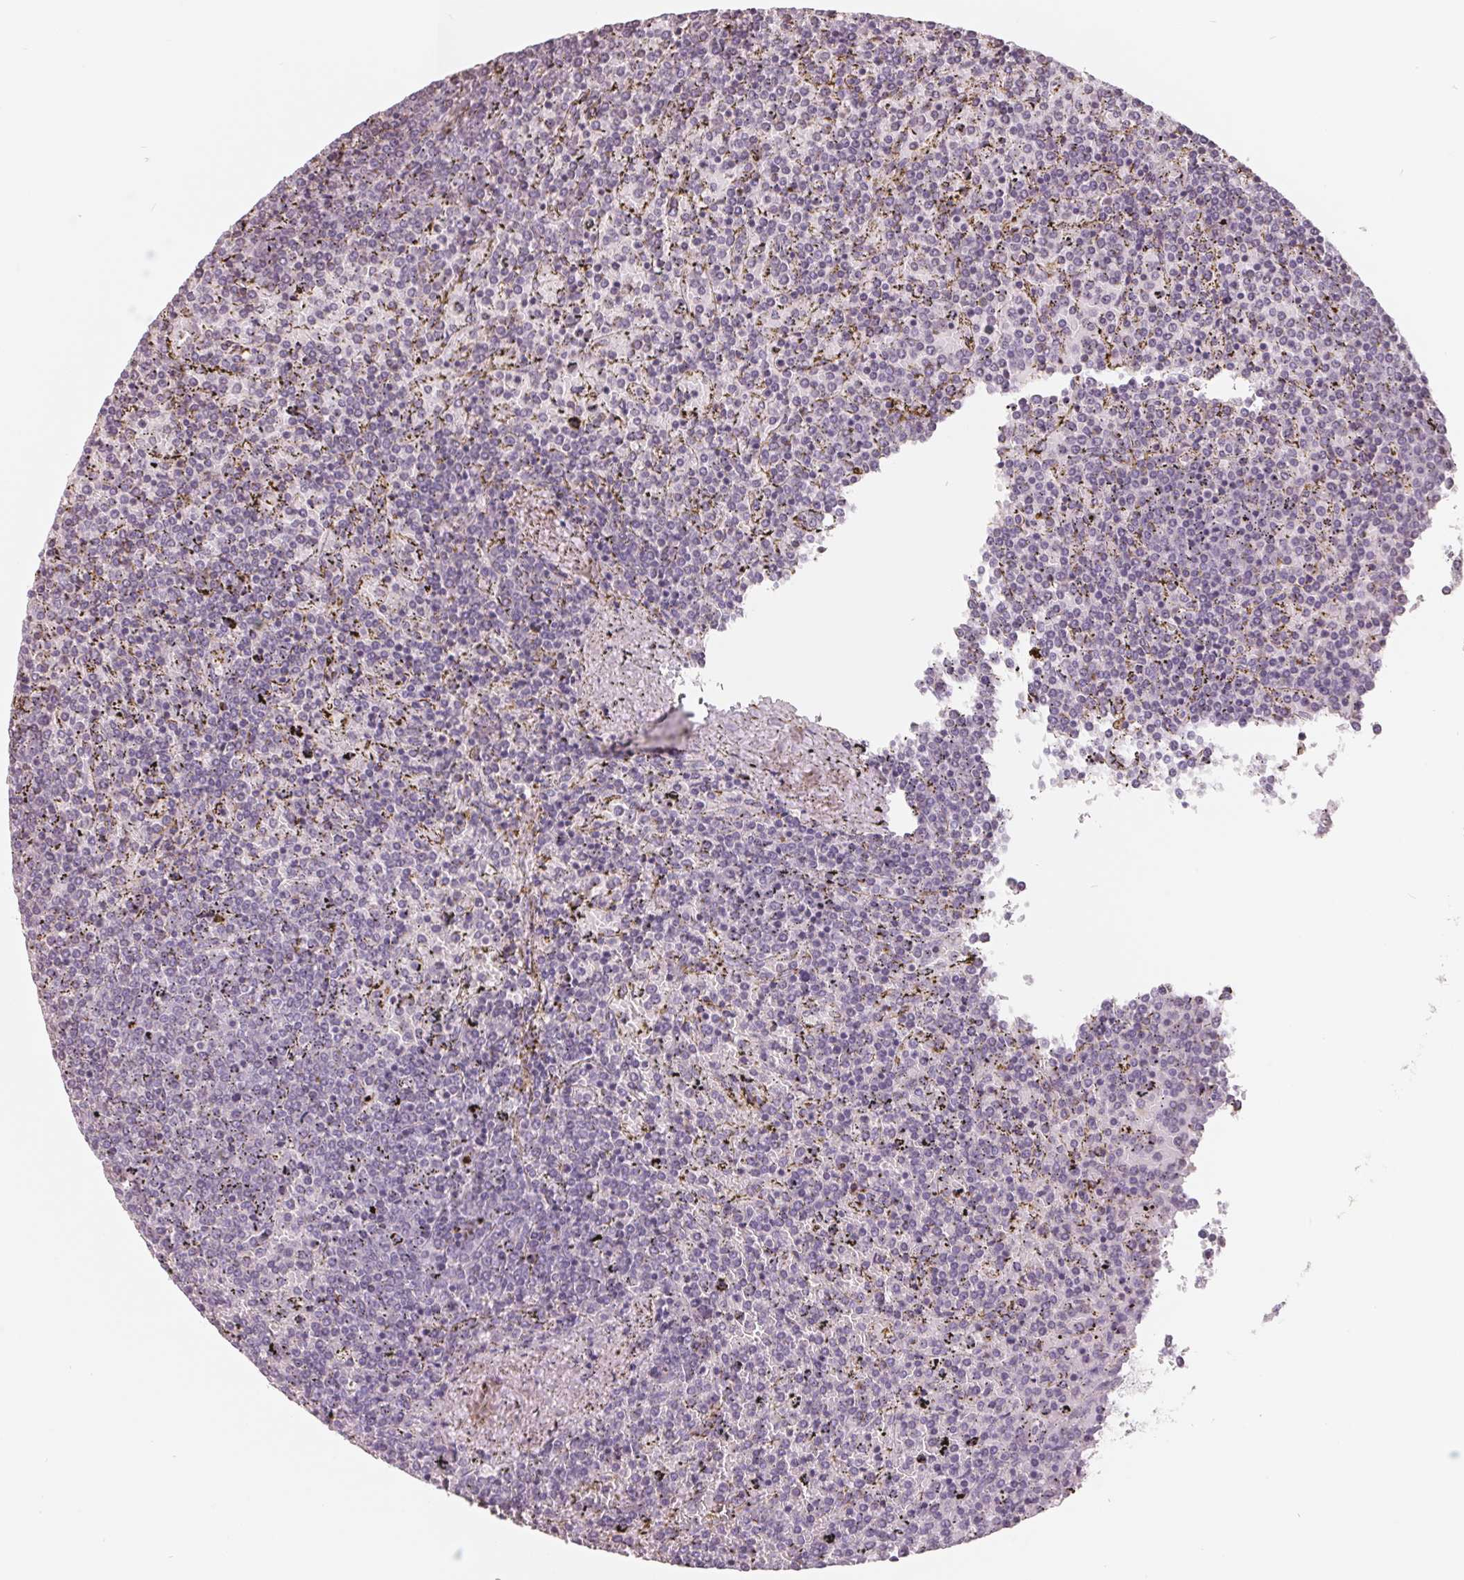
{"staining": {"intensity": "negative", "quantity": "none", "location": "none"}, "tissue": "lymphoma", "cell_type": "Tumor cells", "image_type": "cancer", "snomed": [{"axis": "morphology", "description": "Malignant lymphoma, non-Hodgkin's type, Low grade"}, {"axis": "topography", "description": "Spleen"}], "caption": "Immunohistochemistry (IHC) image of neoplastic tissue: human malignant lymphoma, non-Hodgkin's type (low-grade) stained with DAB reveals no significant protein expression in tumor cells. (Immunohistochemistry (IHC), brightfield microscopy, high magnification).", "gene": "FTCD", "patient": {"sex": "female", "age": 77}}